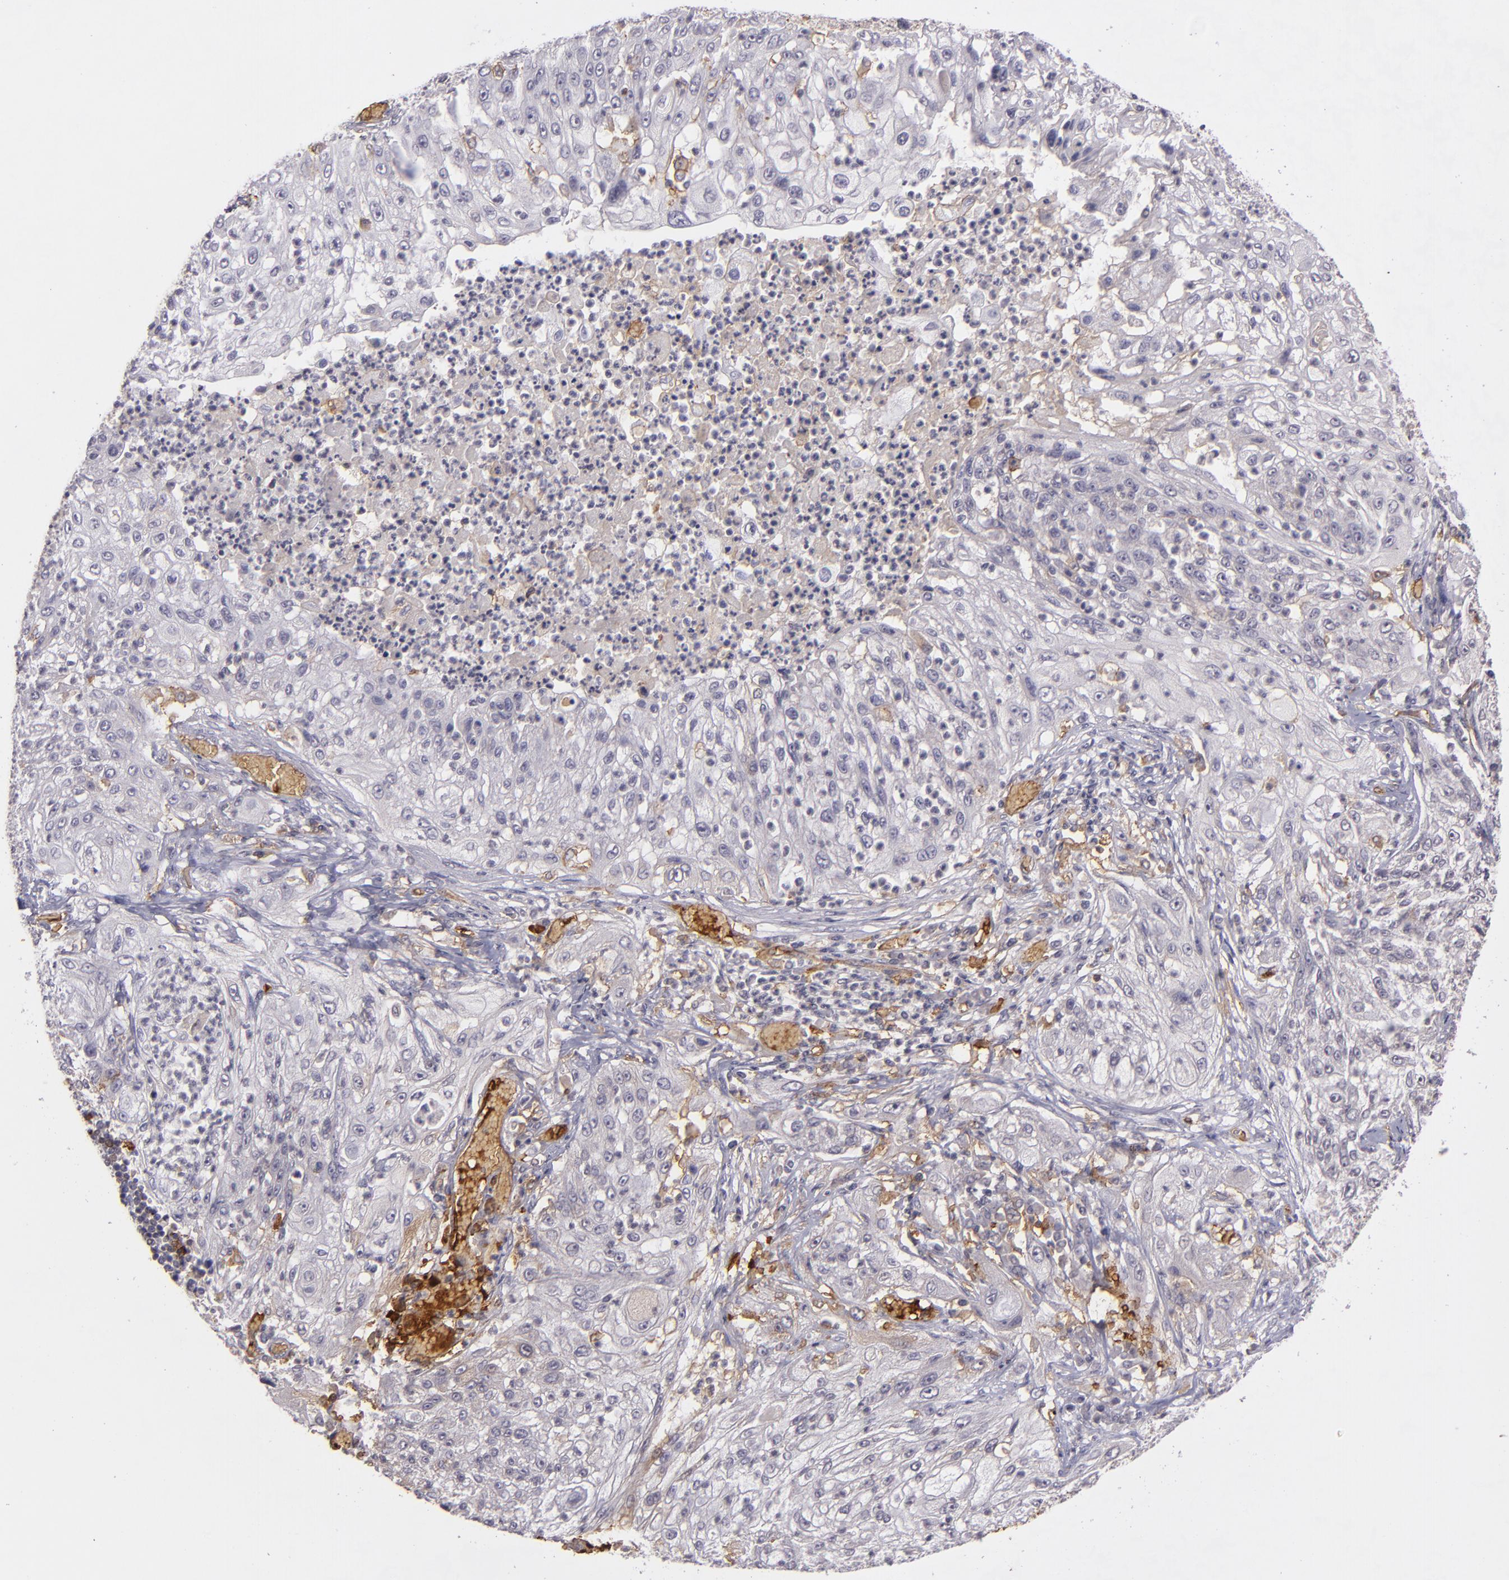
{"staining": {"intensity": "negative", "quantity": "none", "location": "none"}, "tissue": "lung cancer", "cell_type": "Tumor cells", "image_type": "cancer", "snomed": [{"axis": "morphology", "description": "Inflammation, NOS"}, {"axis": "morphology", "description": "Squamous cell carcinoma, NOS"}, {"axis": "topography", "description": "Lymph node"}, {"axis": "topography", "description": "Soft tissue"}, {"axis": "topography", "description": "Lung"}], "caption": "The image exhibits no significant expression in tumor cells of lung squamous cell carcinoma.", "gene": "ACE", "patient": {"sex": "male", "age": 66}}